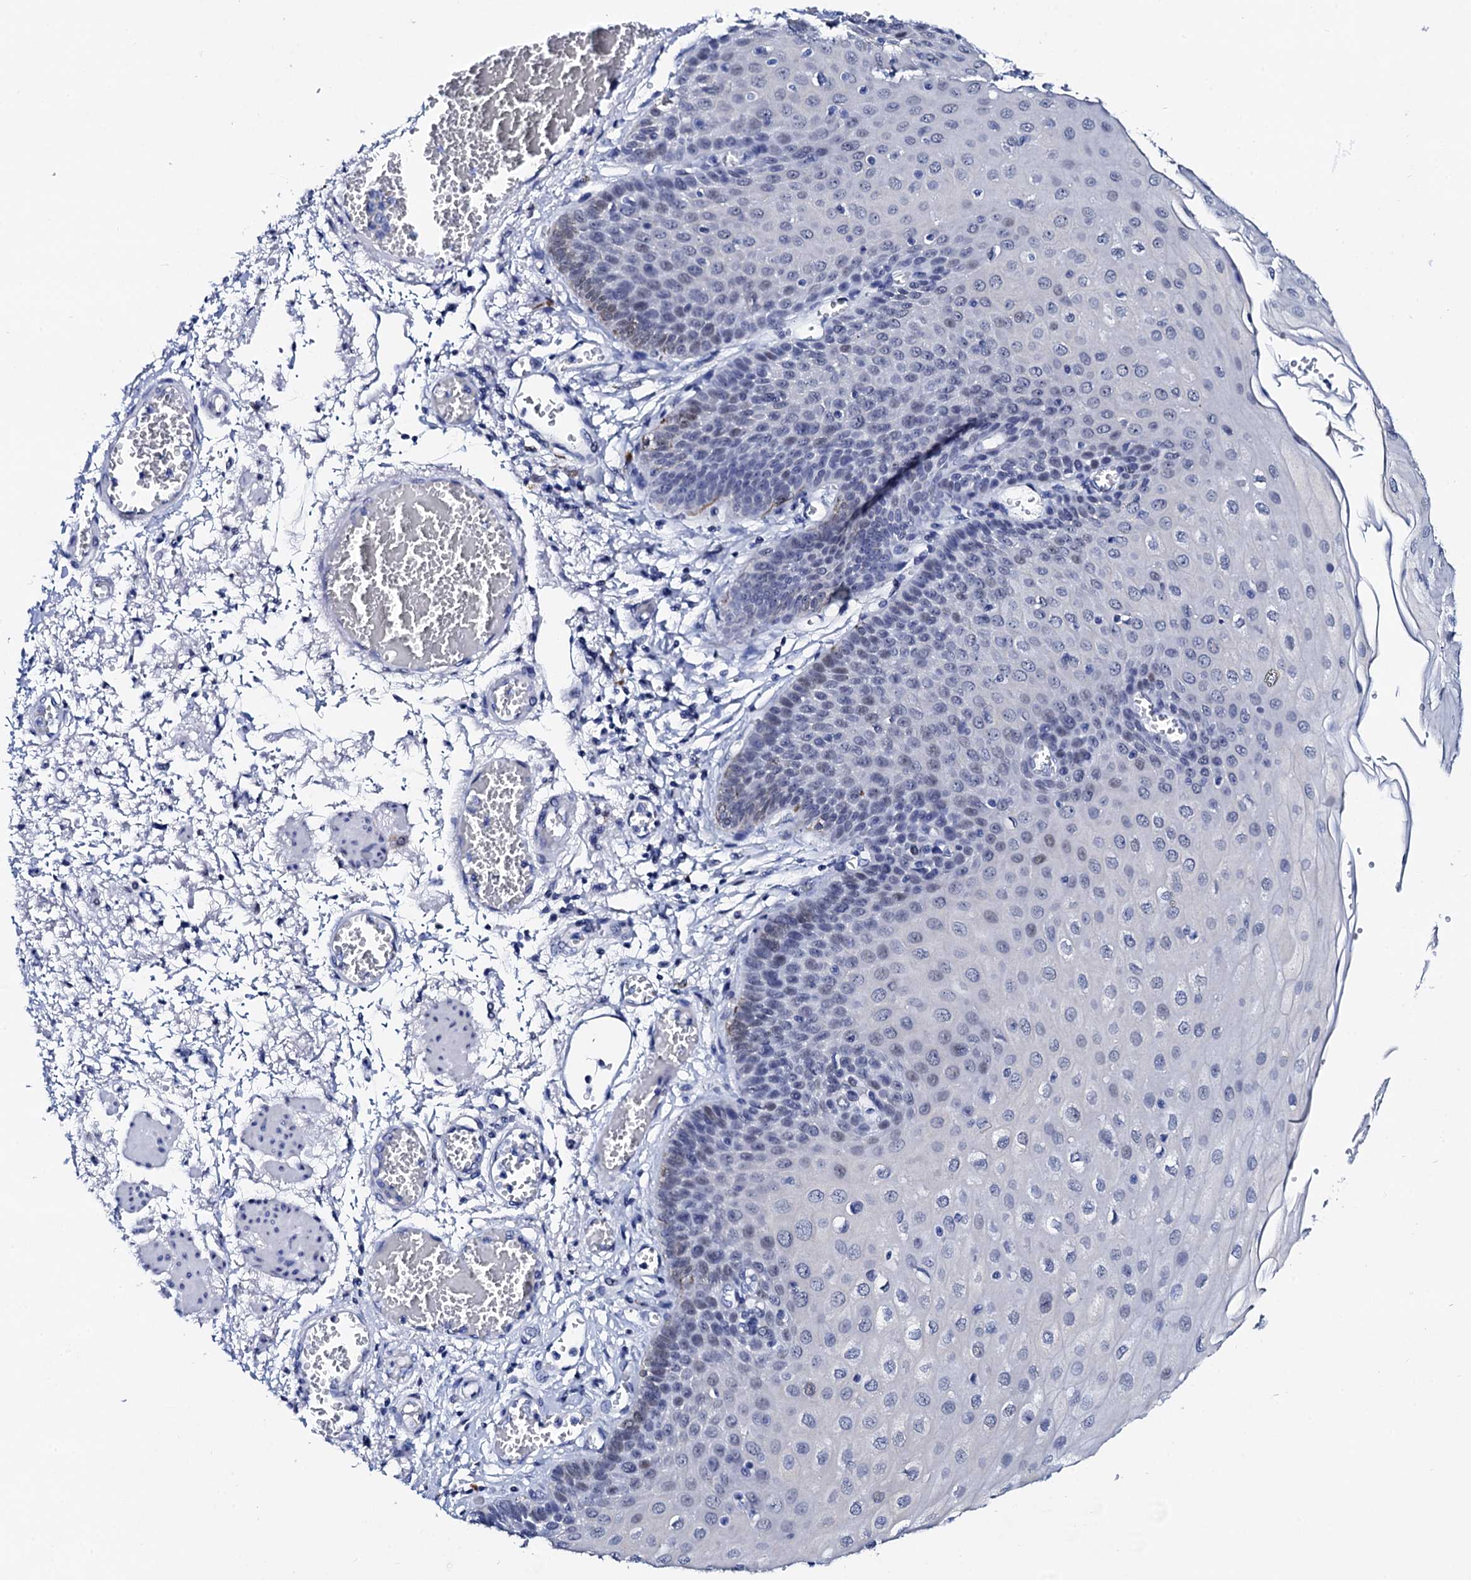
{"staining": {"intensity": "negative", "quantity": "none", "location": "none"}, "tissue": "esophagus", "cell_type": "Squamous epithelial cells", "image_type": "normal", "snomed": [{"axis": "morphology", "description": "Normal tissue, NOS"}, {"axis": "topography", "description": "Esophagus"}], "caption": "DAB immunohistochemical staining of normal esophagus reveals no significant positivity in squamous epithelial cells. The staining is performed using DAB brown chromogen with nuclei counter-stained in using hematoxylin.", "gene": "SPATA19", "patient": {"sex": "male", "age": 81}}